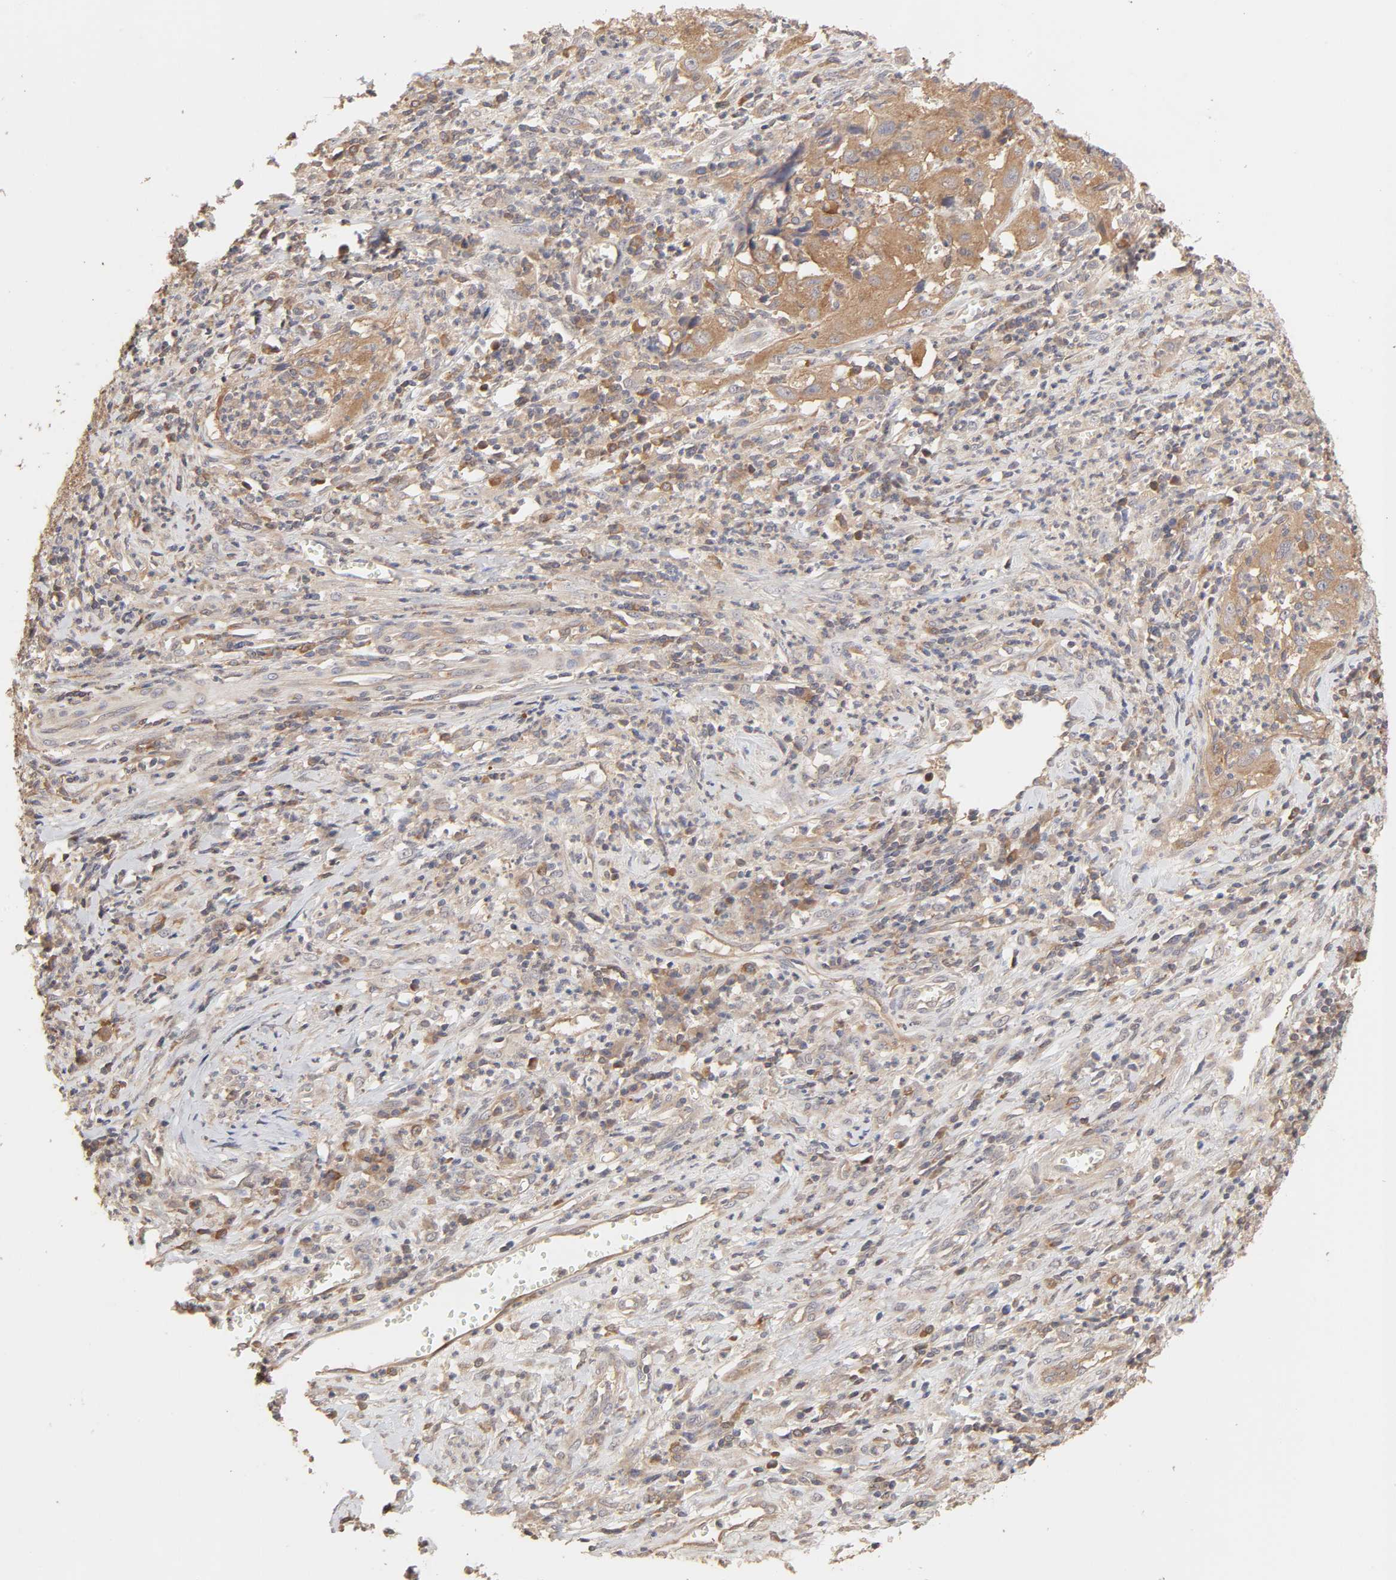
{"staining": {"intensity": "moderate", "quantity": ">75%", "location": "cytoplasmic/membranous"}, "tissue": "cervical cancer", "cell_type": "Tumor cells", "image_type": "cancer", "snomed": [{"axis": "morphology", "description": "Squamous cell carcinoma, NOS"}, {"axis": "topography", "description": "Cervix"}], "caption": "Immunohistochemistry (IHC) photomicrograph of neoplastic tissue: cervical squamous cell carcinoma stained using IHC demonstrates medium levels of moderate protein expression localized specifically in the cytoplasmic/membranous of tumor cells, appearing as a cytoplasmic/membranous brown color.", "gene": "AP1G2", "patient": {"sex": "female", "age": 32}}